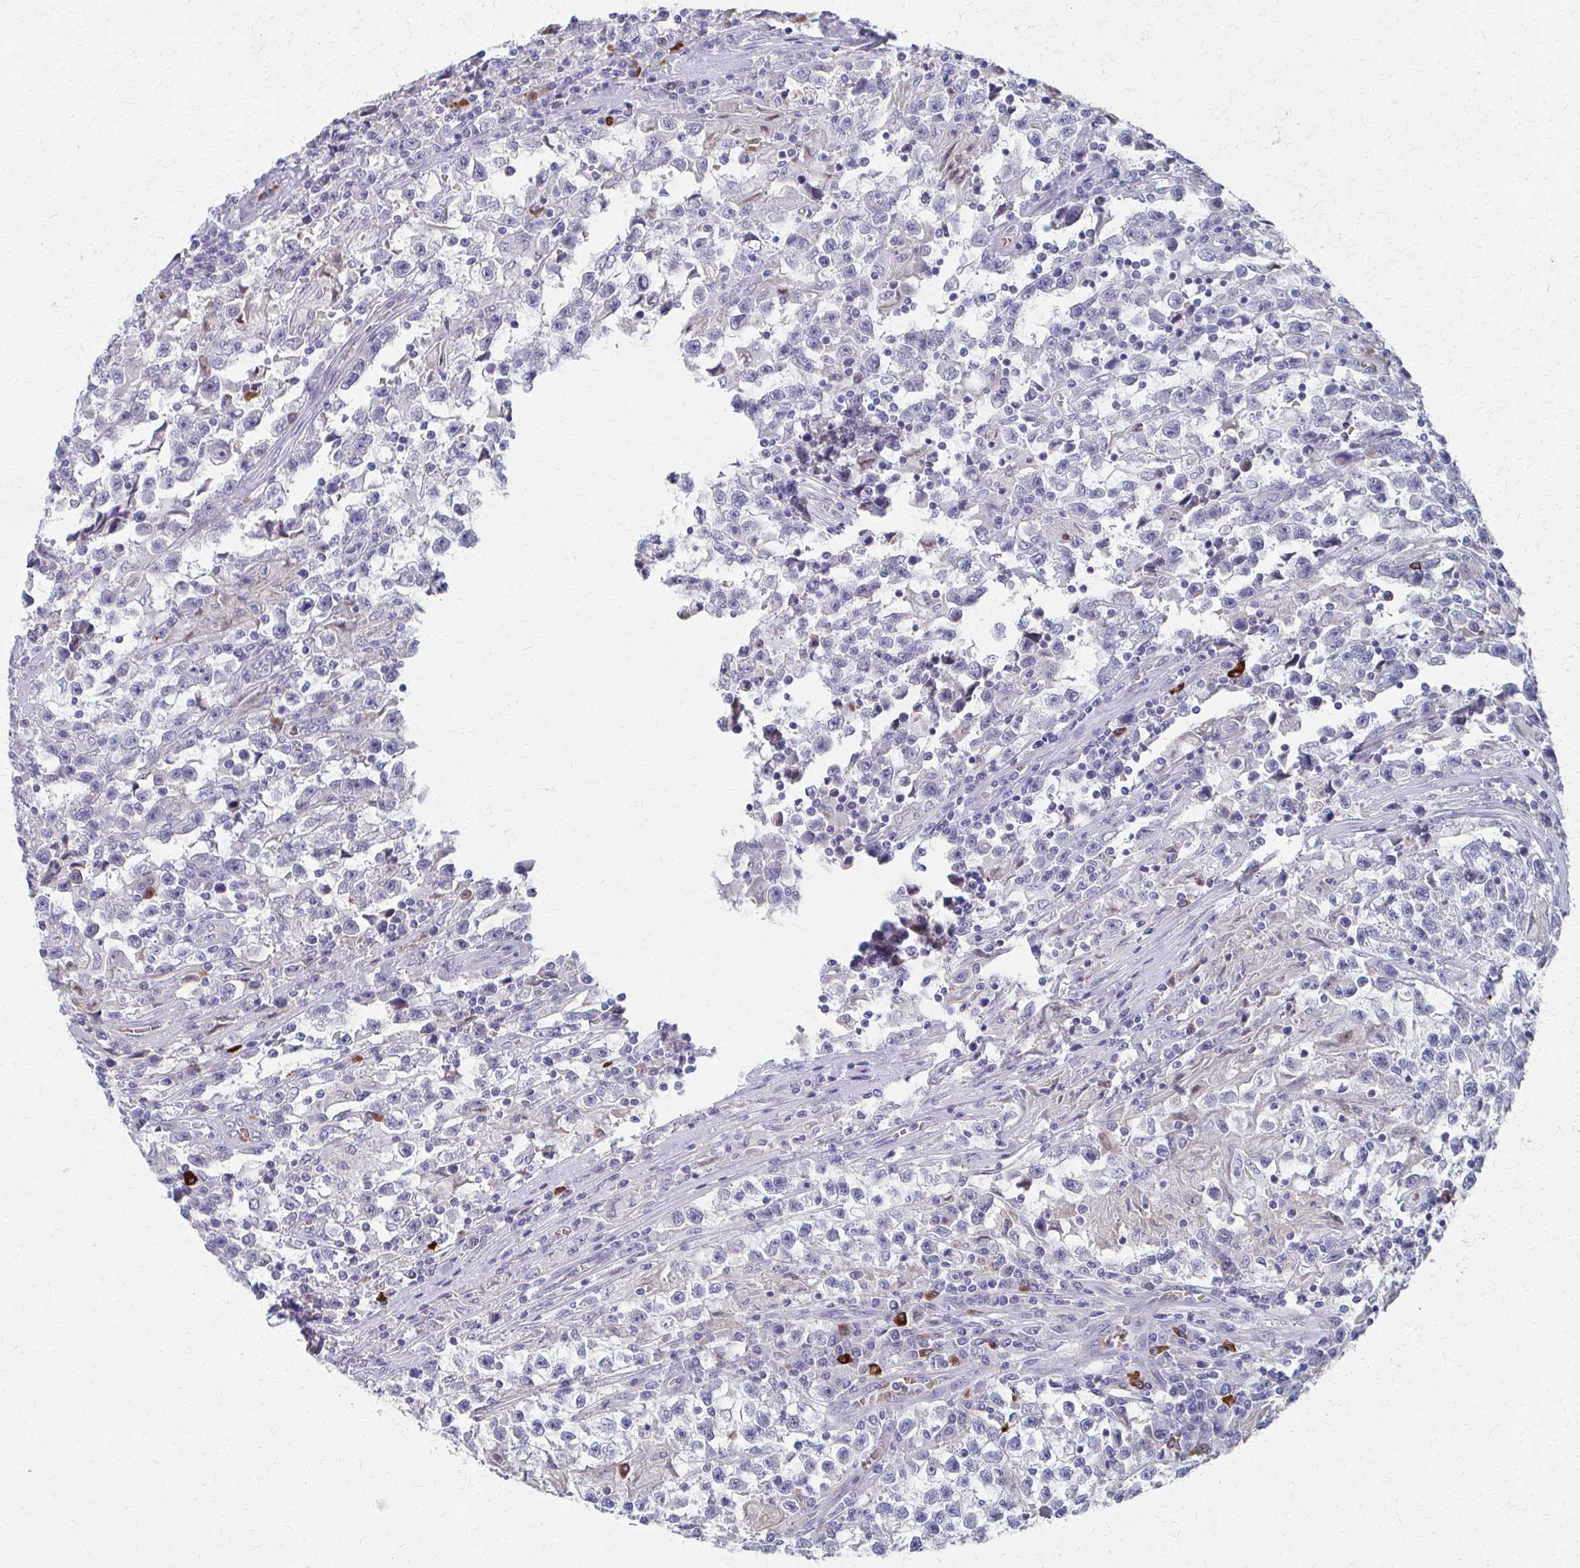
{"staining": {"intensity": "negative", "quantity": "none", "location": "none"}, "tissue": "testis cancer", "cell_type": "Tumor cells", "image_type": "cancer", "snomed": [{"axis": "morphology", "description": "Seminoma, NOS"}, {"axis": "topography", "description": "Testis"}], "caption": "High magnification brightfield microscopy of testis cancer stained with DAB (3,3'-diaminobenzidine) (brown) and counterstained with hematoxylin (blue): tumor cells show no significant expression. (Stains: DAB (3,3'-diaminobenzidine) immunohistochemistry with hematoxylin counter stain, Microscopy: brightfield microscopy at high magnification).", "gene": "MS4A2", "patient": {"sex": "male", "age": 31}}